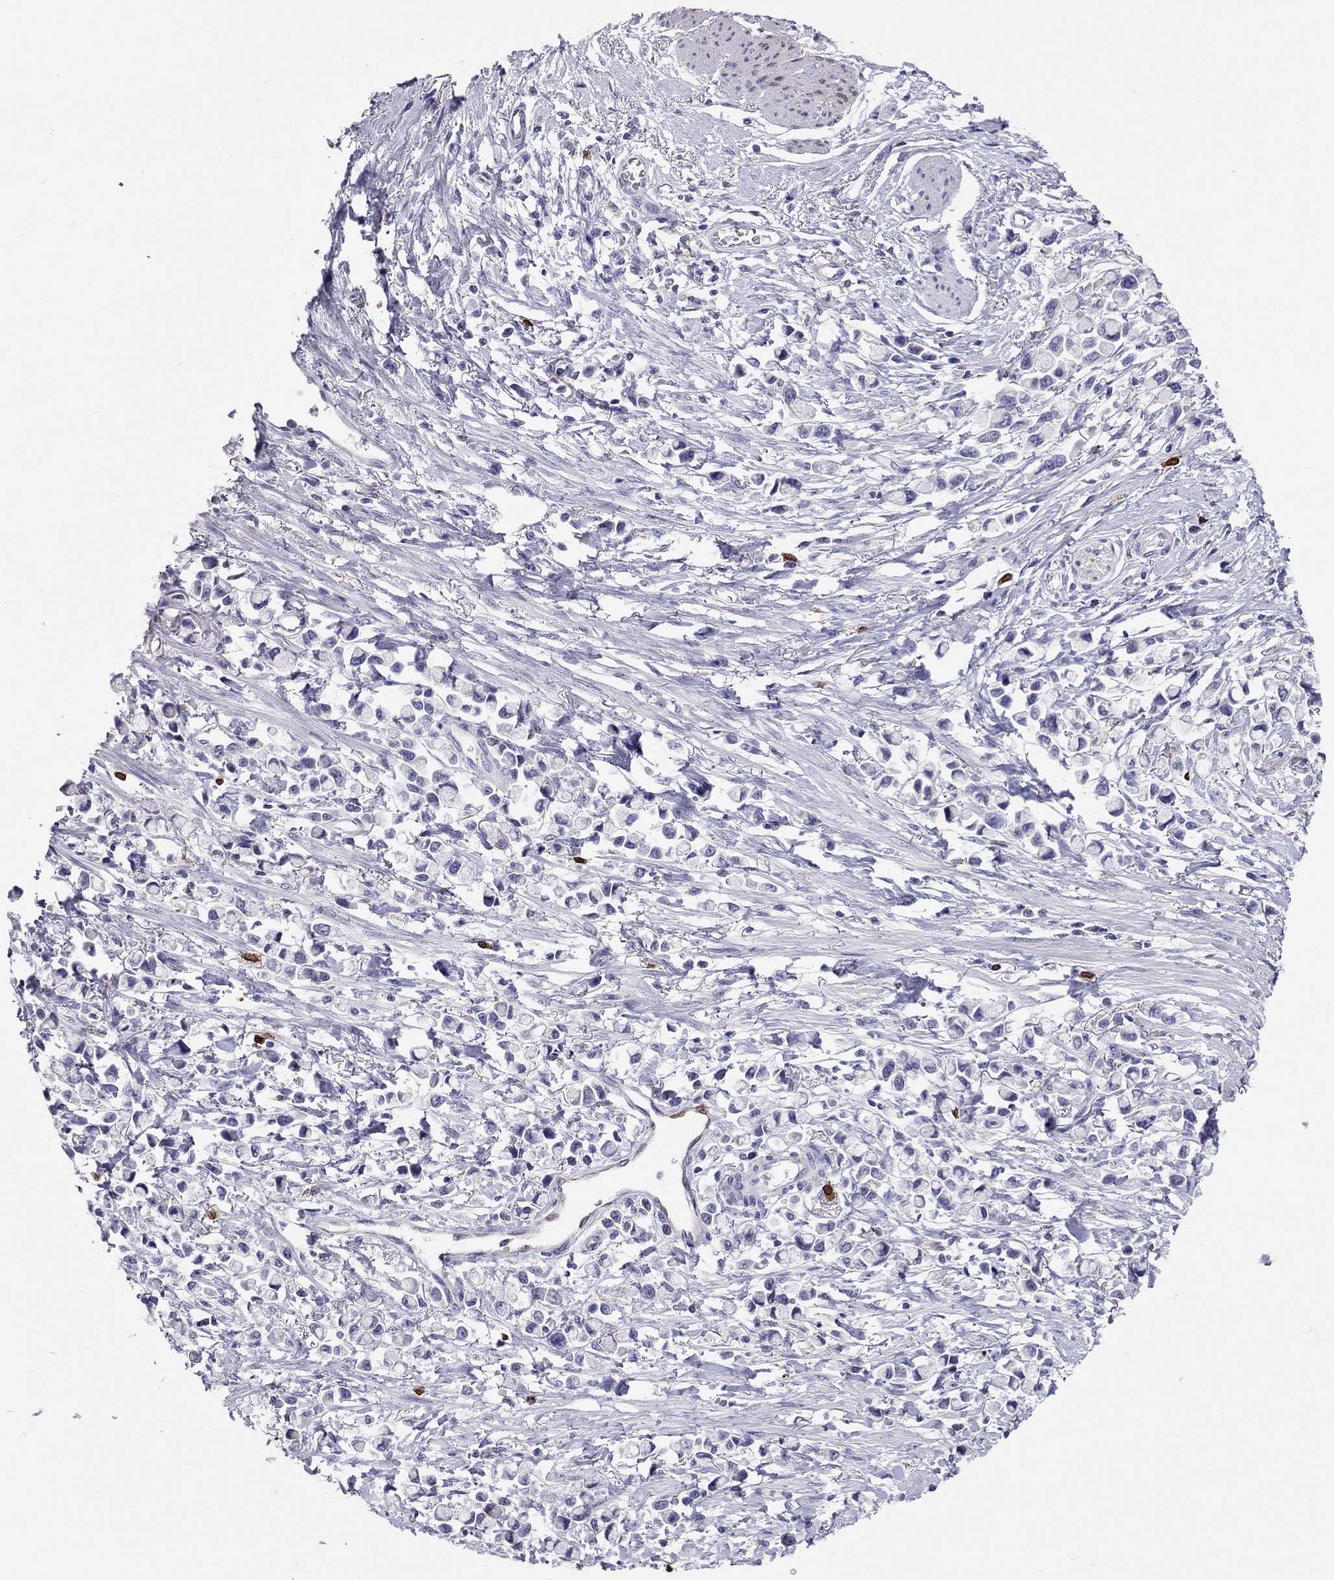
{"staining": {"intensity": "negative", "quantity": "none", "location": "none"}, "tissue": "stomach cancer", "cell_type": "Tumor cells", "image_type": "cancer", "snomed": [{"axis": "morphology", "description": "Adenocarcinoma, NOS"}, {"axis": "topography", "description": "Stomach"}], "caption": "Tumor cells are negative for brown protein staining in stomach adenocarcinoma.", "gene": "ADORA2A", "patient": {"sex": "female", "age": 81}}